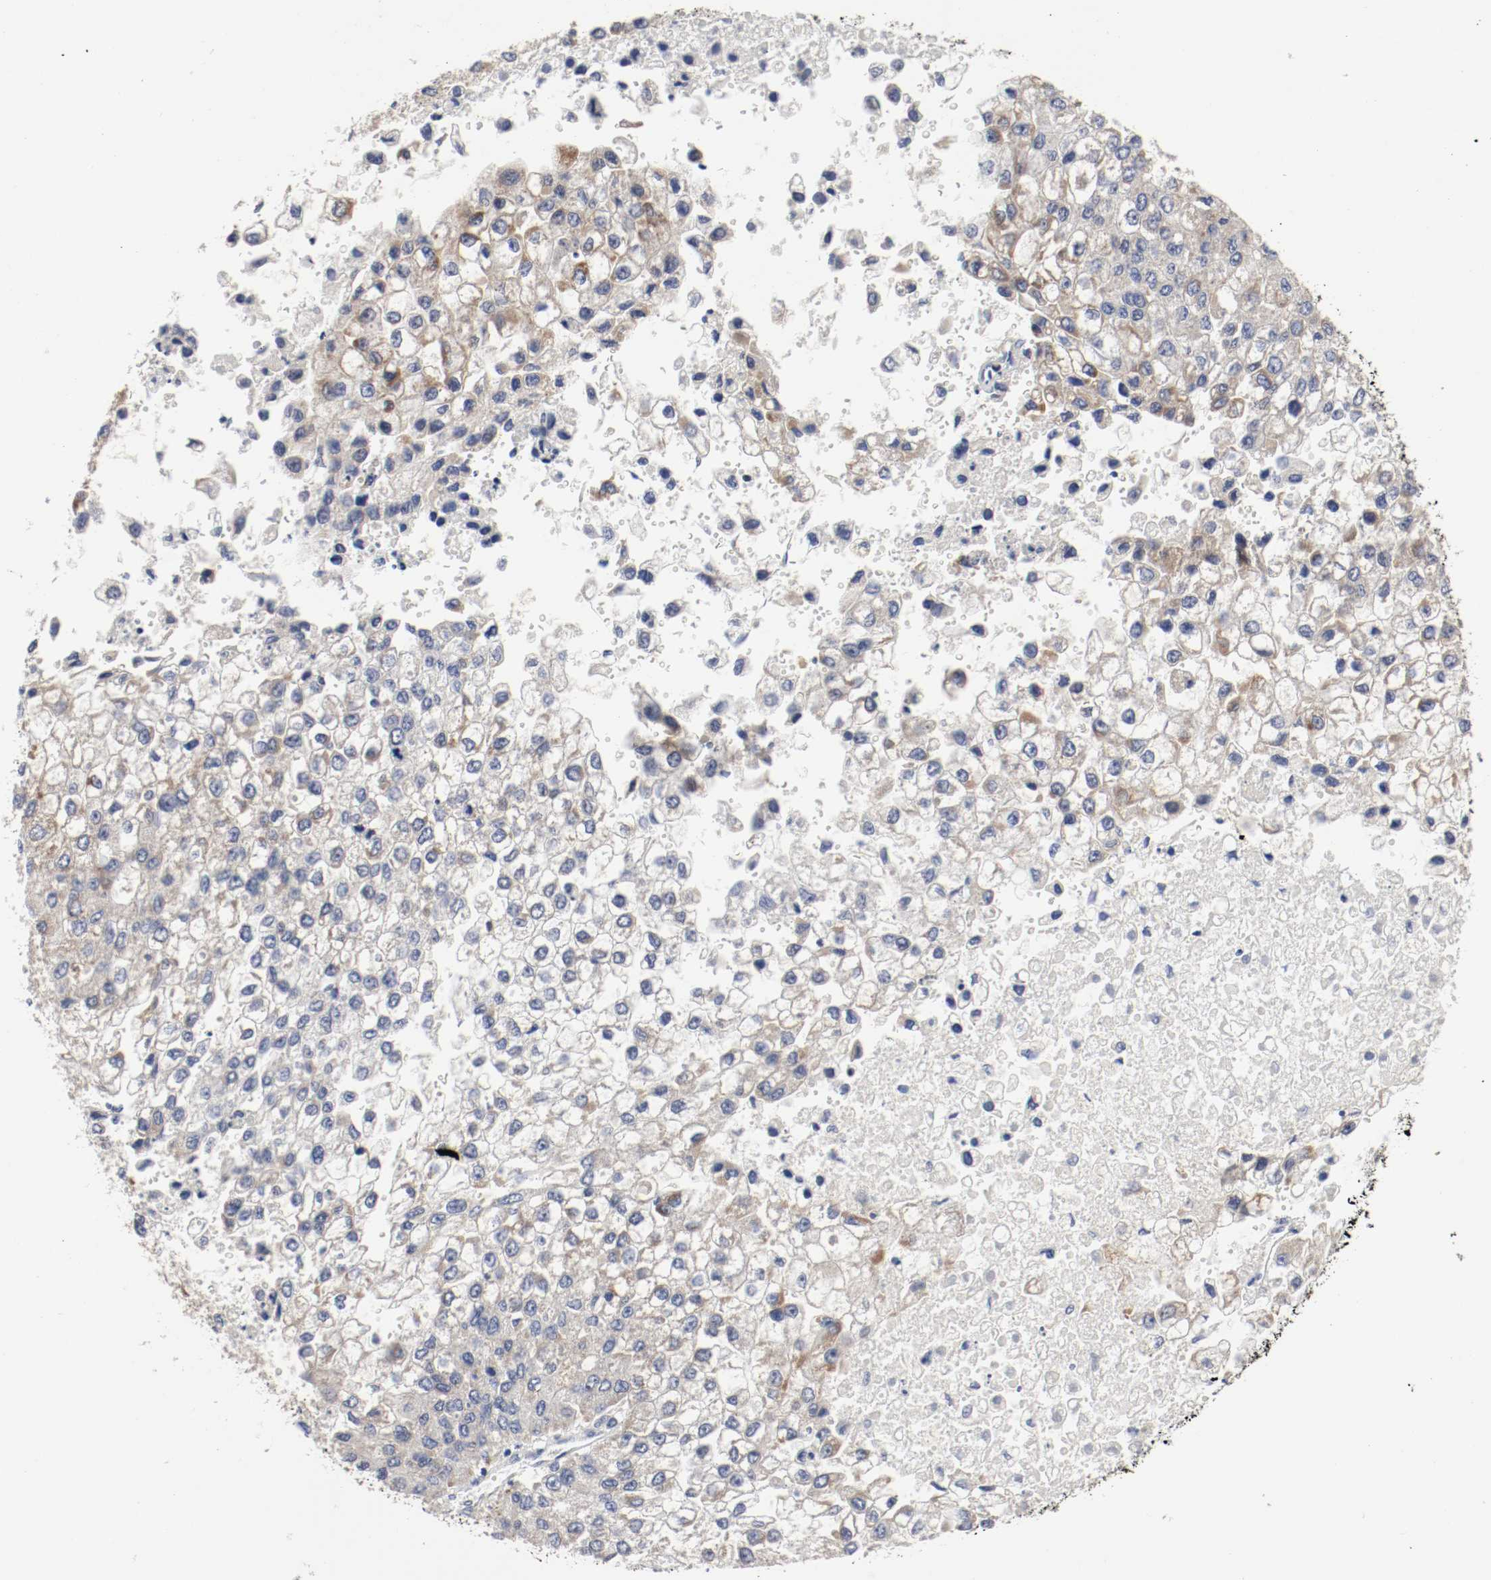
{"staining": {"intensity": "moderate", "quantity": ">75%", "location": "cytoplasmic/membranous"}, "tissue": "liver cancer", "cell_type": "Tumor cells", "image_type": "cancer", "snomed": [{"axis": "morphology", "description": "Carcinoma, Hepatocellular, NOS"}, {"axis": "topography", "description": "Liver"}], "caption": "The histopathology image reveals staining of liver cancer, revealing moderate cytoplasmic/membranous protein positivity (brown color) within tumor cells. (Stains: DAB (3,3'-diaminobenzidine) in brown, nuclei in blue, Microscopy: brightfield microscopy at high magnification).", "gene": "AFG3L2", "patient": {"sex": "female", "age": 66}}